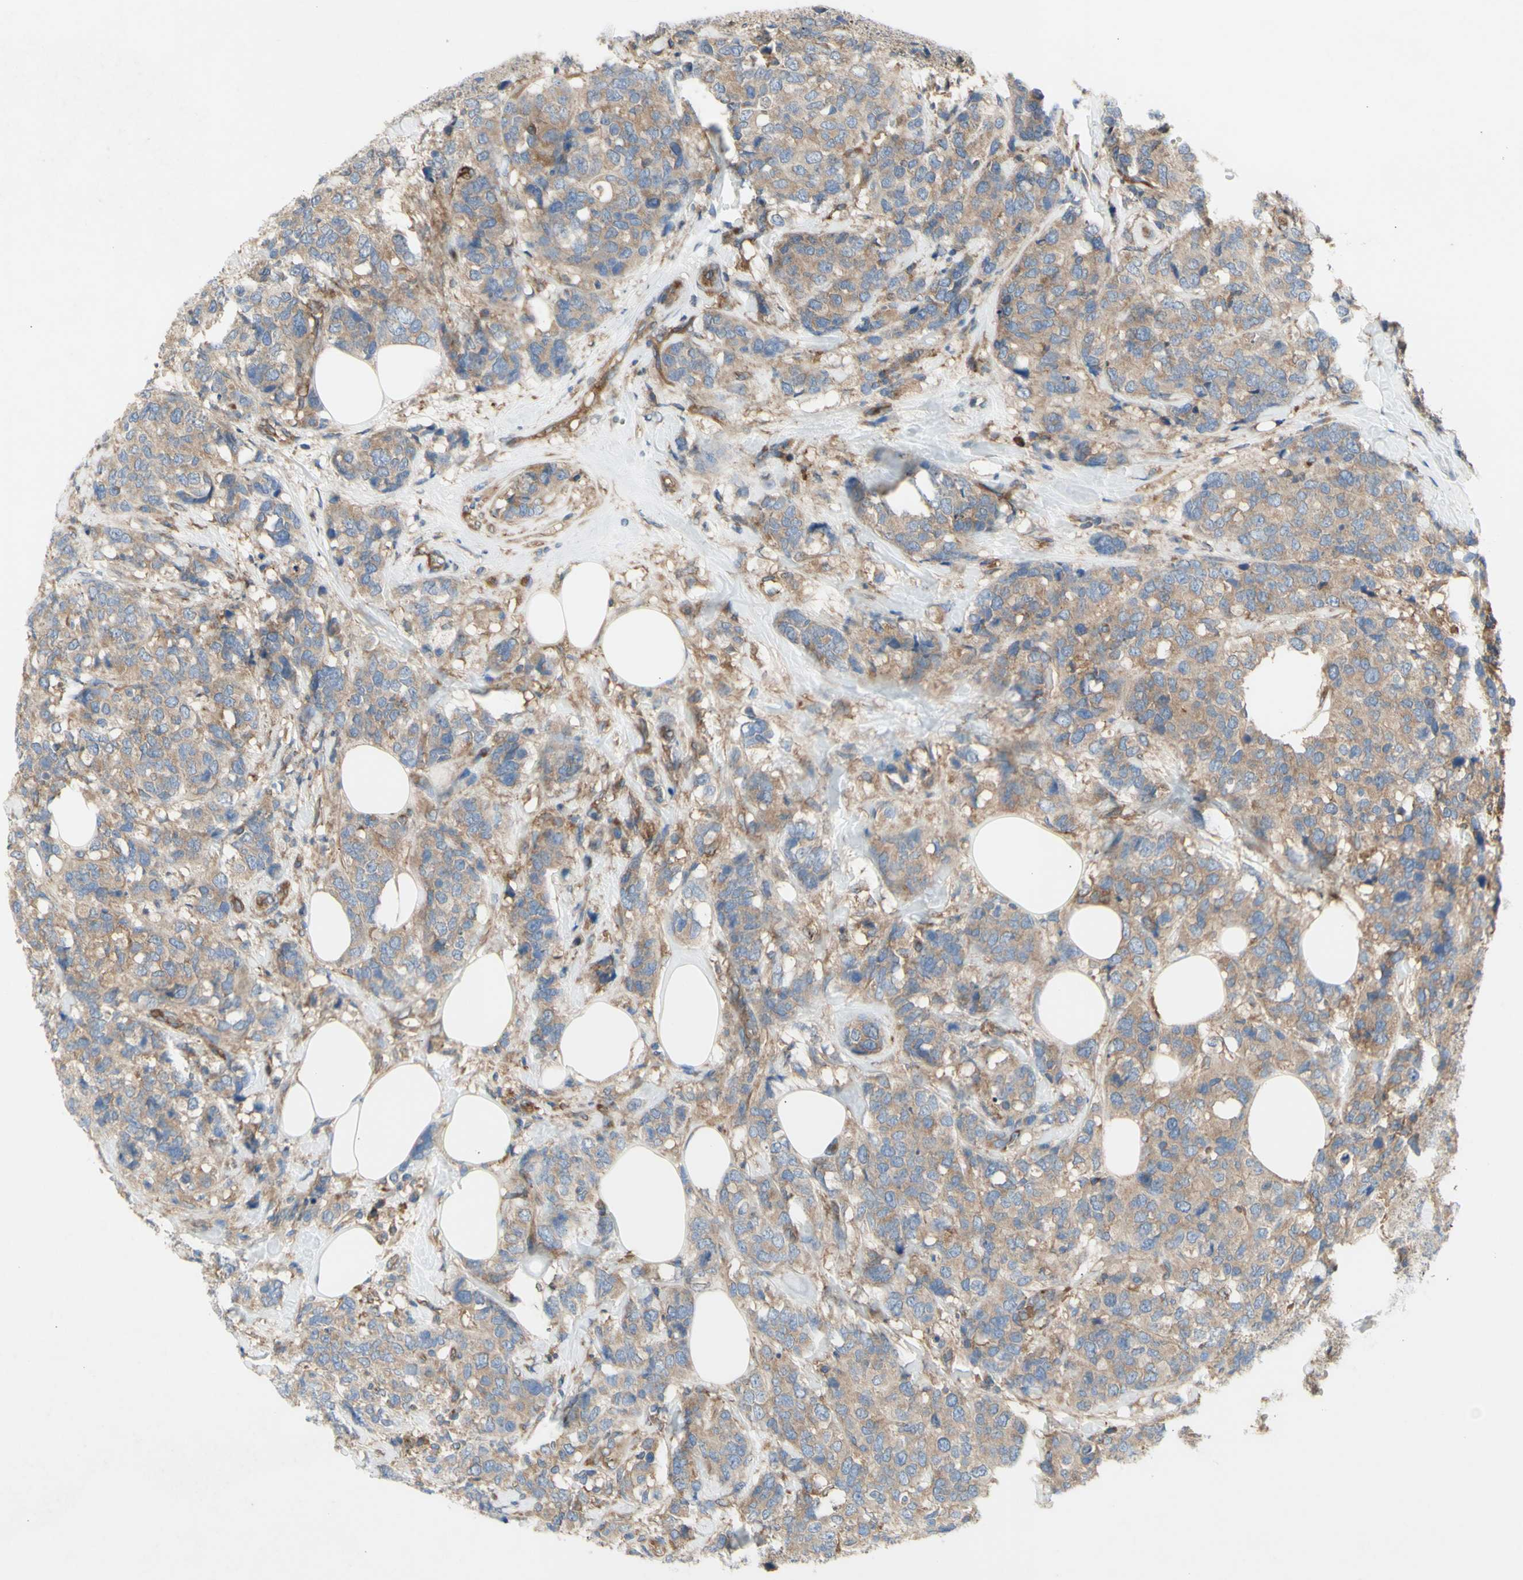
{"staining": {"intensity": "weak", "quantity": ">75%", "location": "cytoplasmic/membranous"}, "tissue": "breast cancer", "cell_type": "Tumor cells", "image_type": "cancer", "snomed": [{"axis": "morphology", "description": "Lobular carcinoma"}, {"axis": "topography", "description": "Breast"}], "caption": "An image showing weak cytoplasmic/membranous staining in approximately >75% of tumor cells in breast cancer, as visualized by brown immunohistochemical staining.", "gene": "KLC1", "patient": {"sex": "female", "age": 59}}